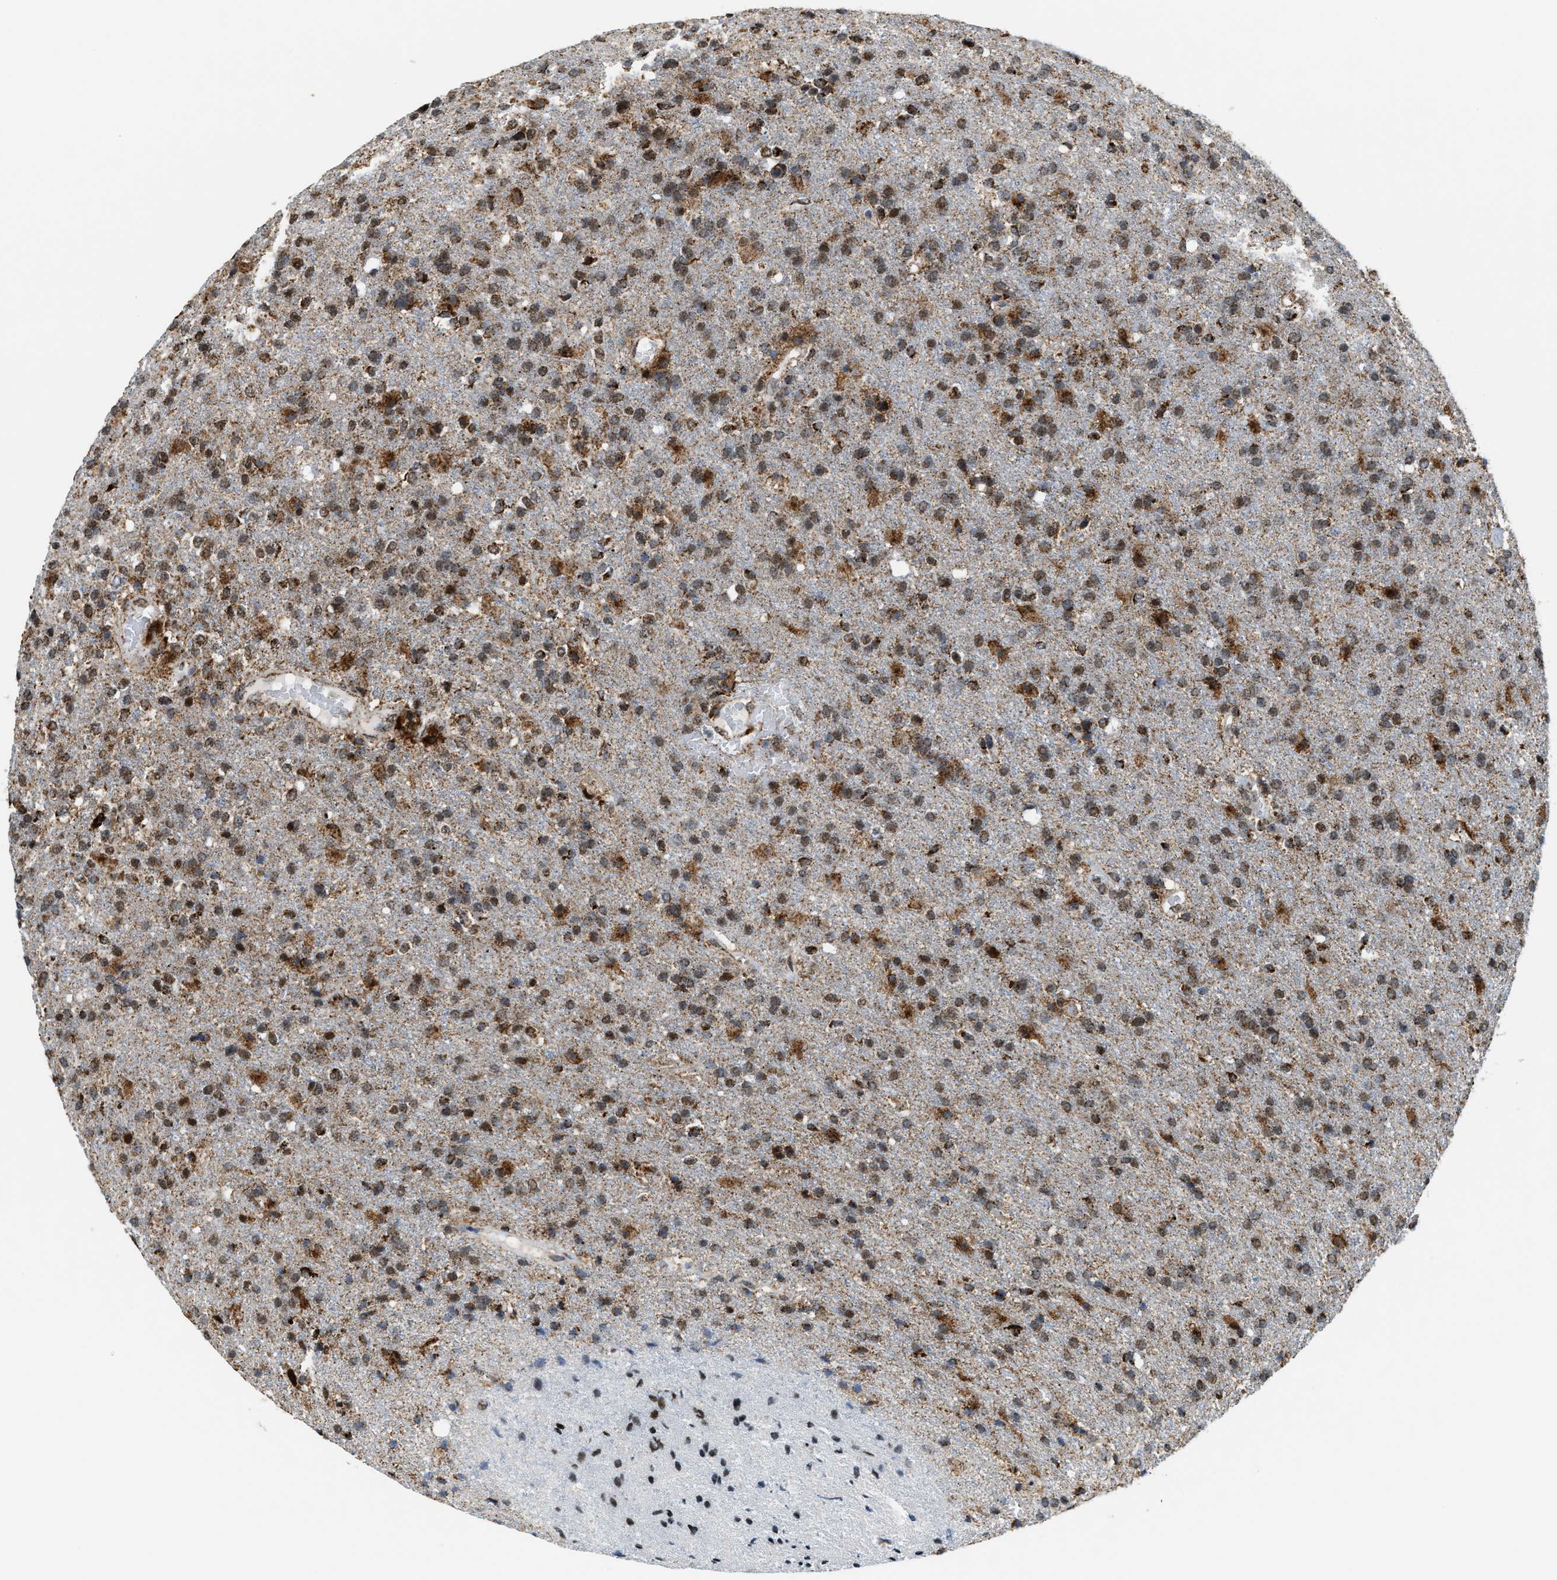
{"staining": {"intensity": "moderate", "quantity": ">75%", "location": "cytoplasmic/membranous,nuclear"}, "tissue": "glioma", "cell_type": "Tumor cells", "image_type": "cancer", "snomed": [{"axis": "morphology", "description": "Glioma, malignant, High grade"}, {"axis": "topography", "description": "Brain"}], "caption": "Approximately >75% of tumor cells in malignant glioma (high-grade) show moderate cytoplasmic/membranous and nuclear protein expression as visualized by brown immunohistochemical staining.", "gene": "HIBADH", "patient": {"sex": "male", "age": 72}}